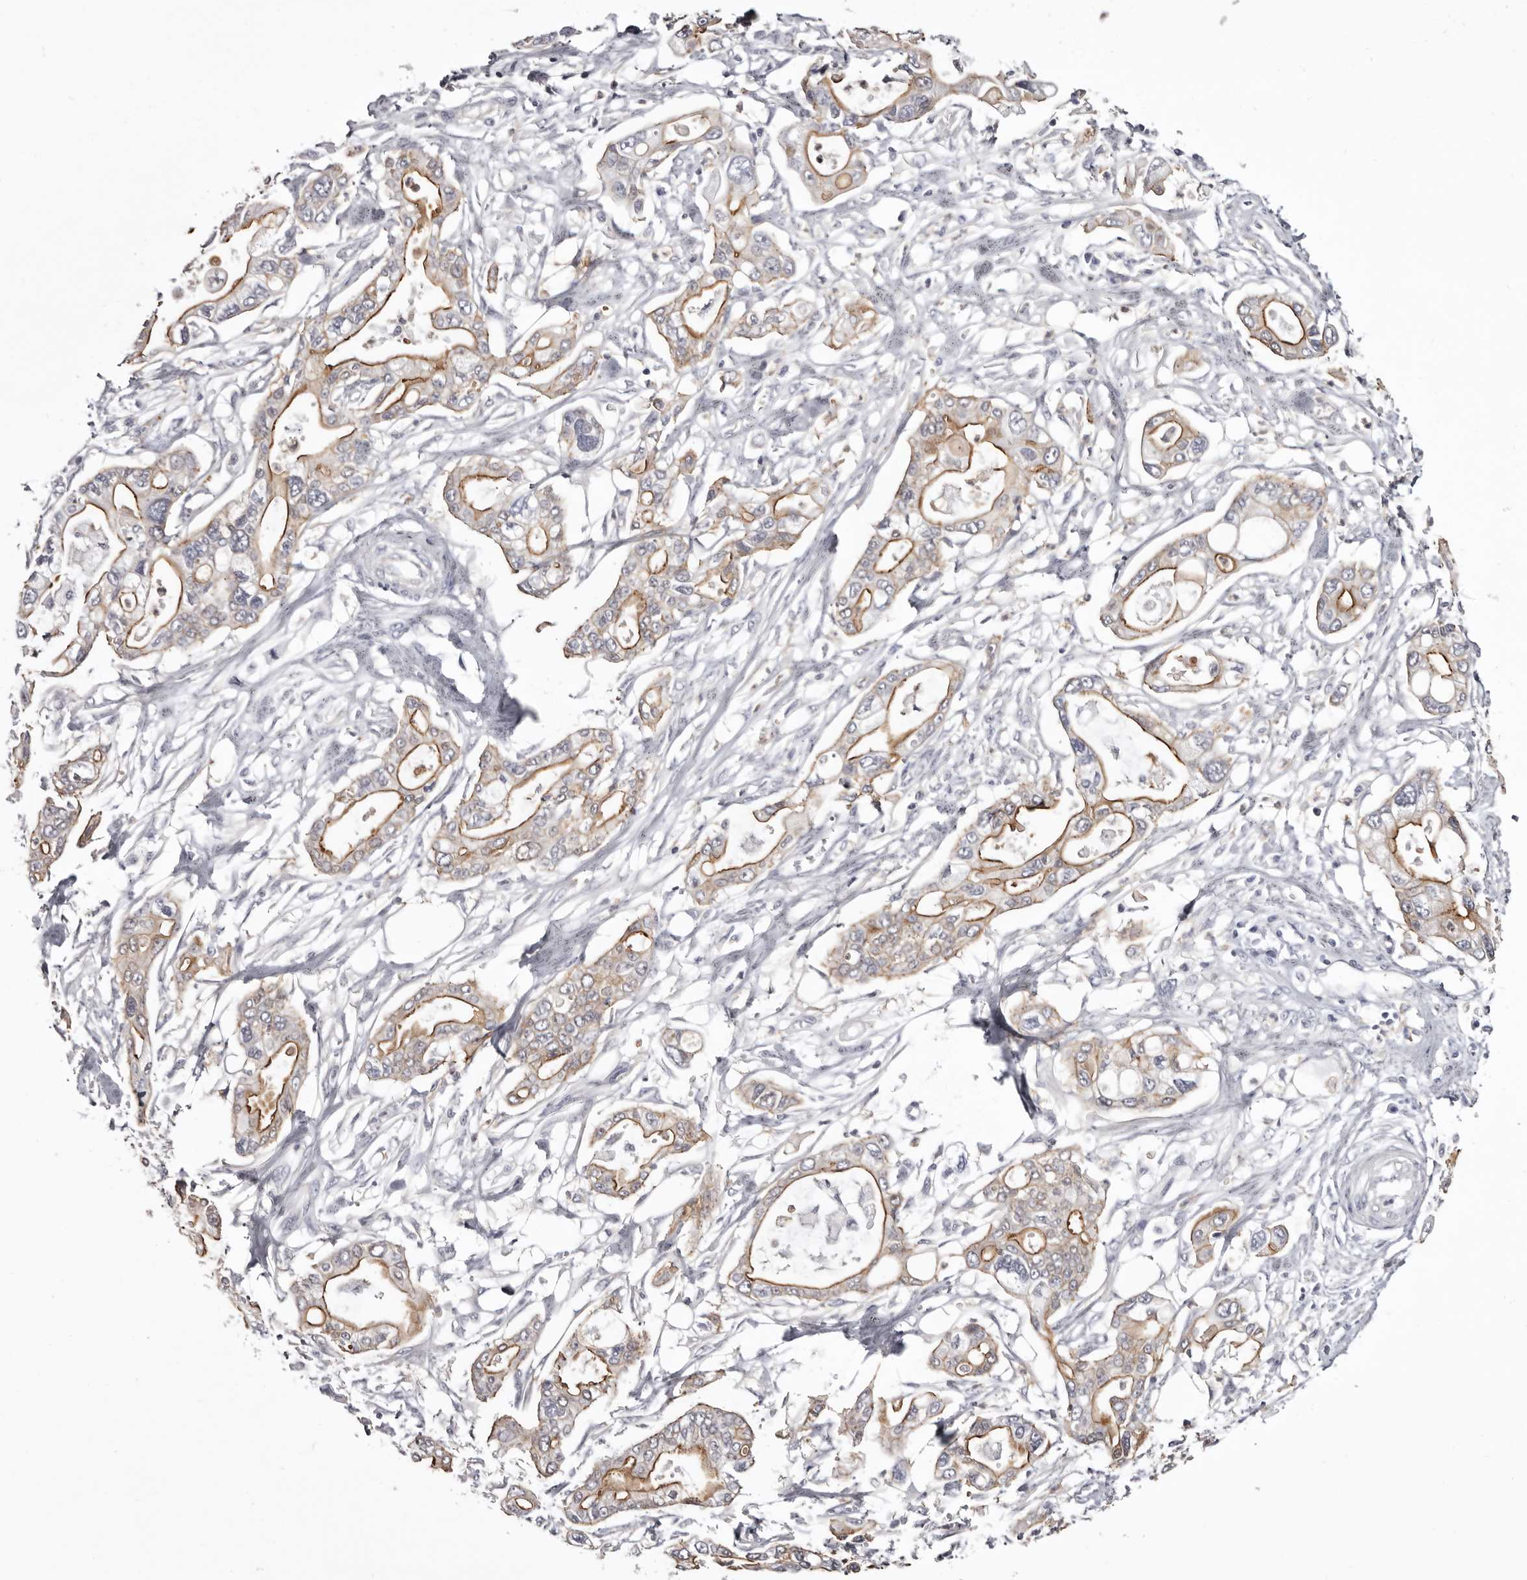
{"staining": {"intensity": "moderate", "quantity": ">75%", "location": "cytoplasmic/membranous"}, "tissue": "pancreatic cancer", "cell_type": "Tumor cells", "image_type": "cancer", "snomed": [{"axis": "morphology", "description": "Adenocarcinoma, NOS"}, {"axis": "topography", "description": "Pancreas"}], "caption": "Immunohistochemistry (IHC) photomicrograph of human pancreatic cancer (adenocarcinoma) stained for a protein (brown), which shows medium levels of moderate cytoplasmic/membranous expression in approximately >75% of tumor cells.", "gene": "LAD1", "patient": {"sex": "male", "age": 68}}